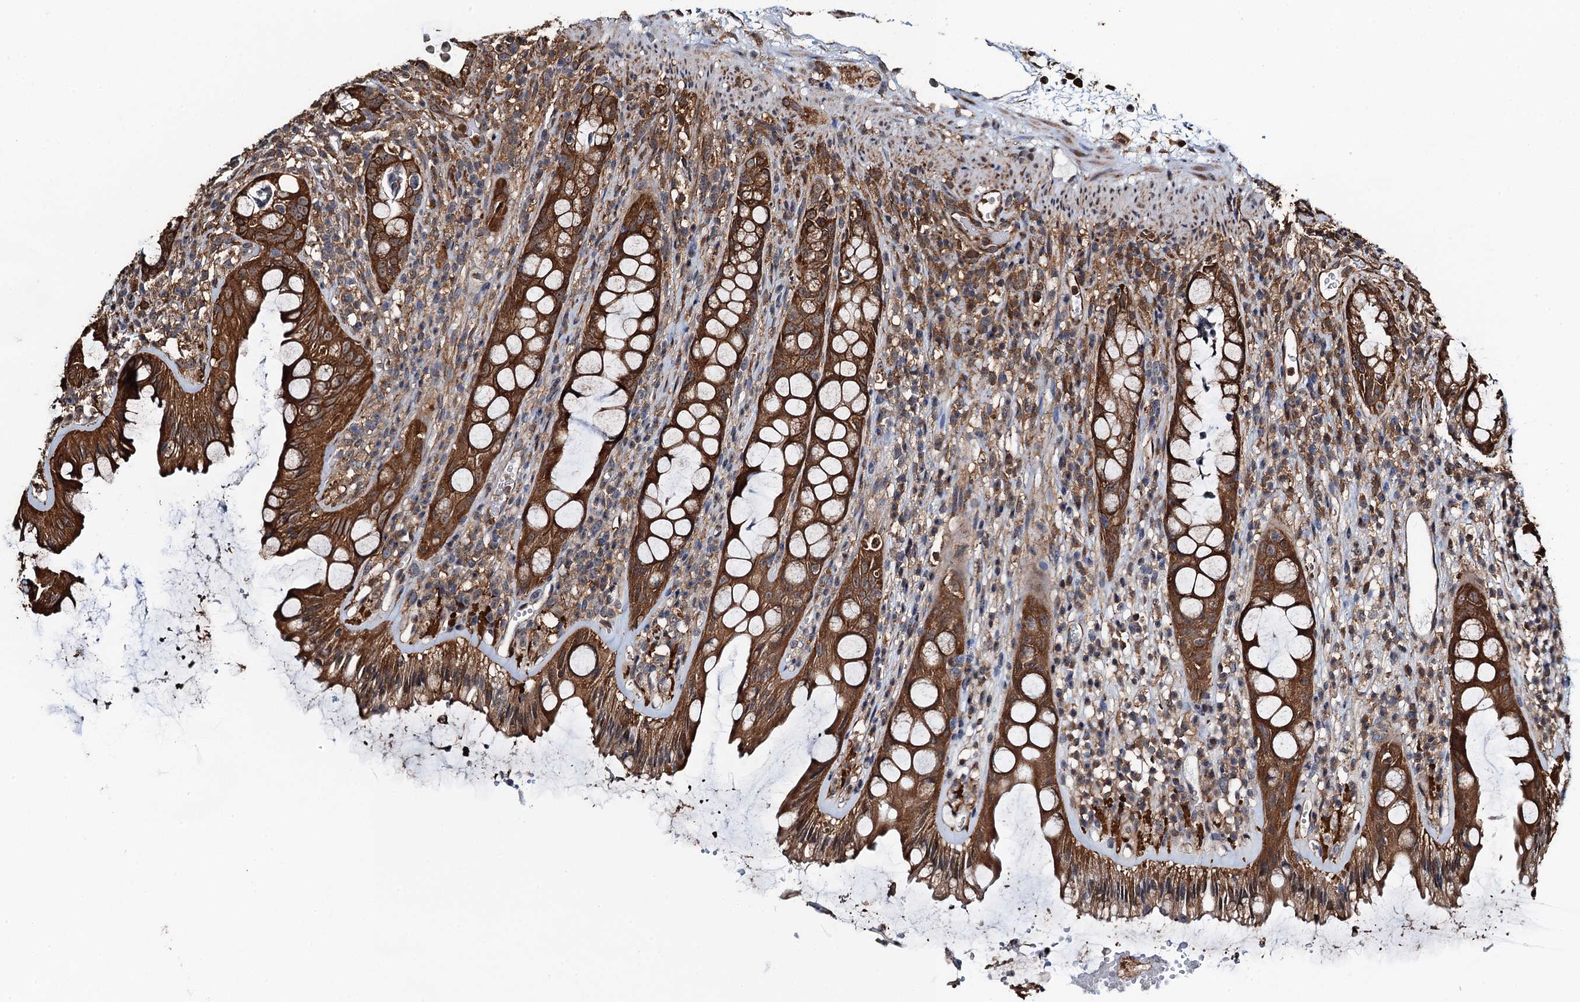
{"staining": {"intensity": "strong", "quantity": ">75%", "location": "cytoplasmic/membranous"}, "tissue": "rectum", "cell_type": "Glandular cells", "image_type": "normal", "snomed": [{"axis": "morphology", "description": "Normal tissue, NOS"}, {"axis": "topography", "description": "Rectum"}], "caption": "The immunohistochemical stain shows strong cytoplasmic/membranous positivity in glandular cells of unremarkable rectum.", "gene": "WHAMM", "patient": {"sex": "female", "age": 57}}